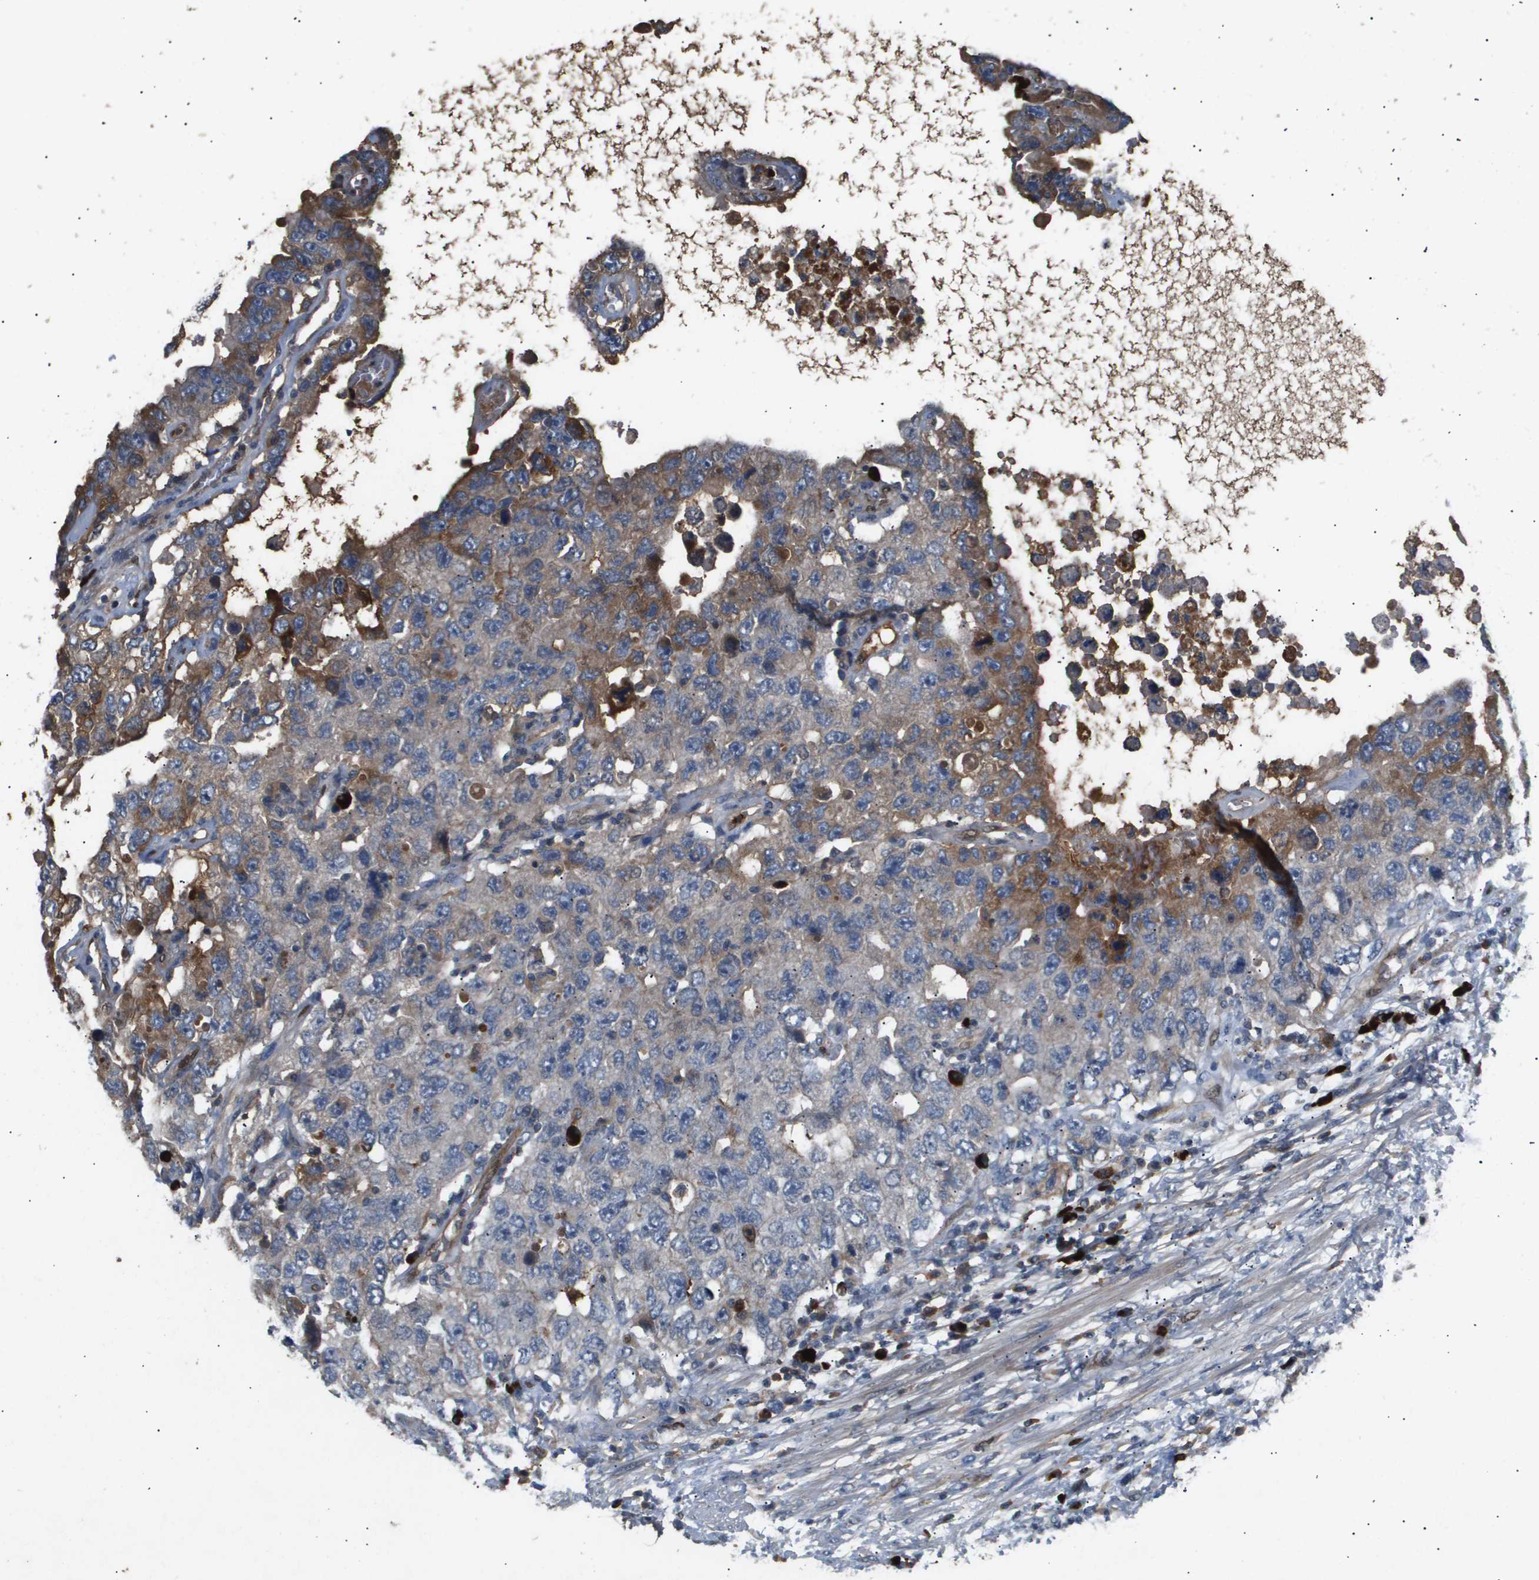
{"staining": {"intensity": "weak", "quantity": "<25%", "location": "cytoplasmic/membranous"}, "tissue": "testis cancer", "cell_type": "Tumor cells", "image_type": "cancer", "snomed": [{"axis": "morphology", "description": "Carcinoma, Embryonal, NOS"}, {"axis": "topography", "description": "Testis"}], "caption": "This is an IHC photomicrograph of human embryonal carcinoma (testis). There is no positivity in tumor cells.", "gene": "ERG", "patient": {"sex": "male", "age": 26}}